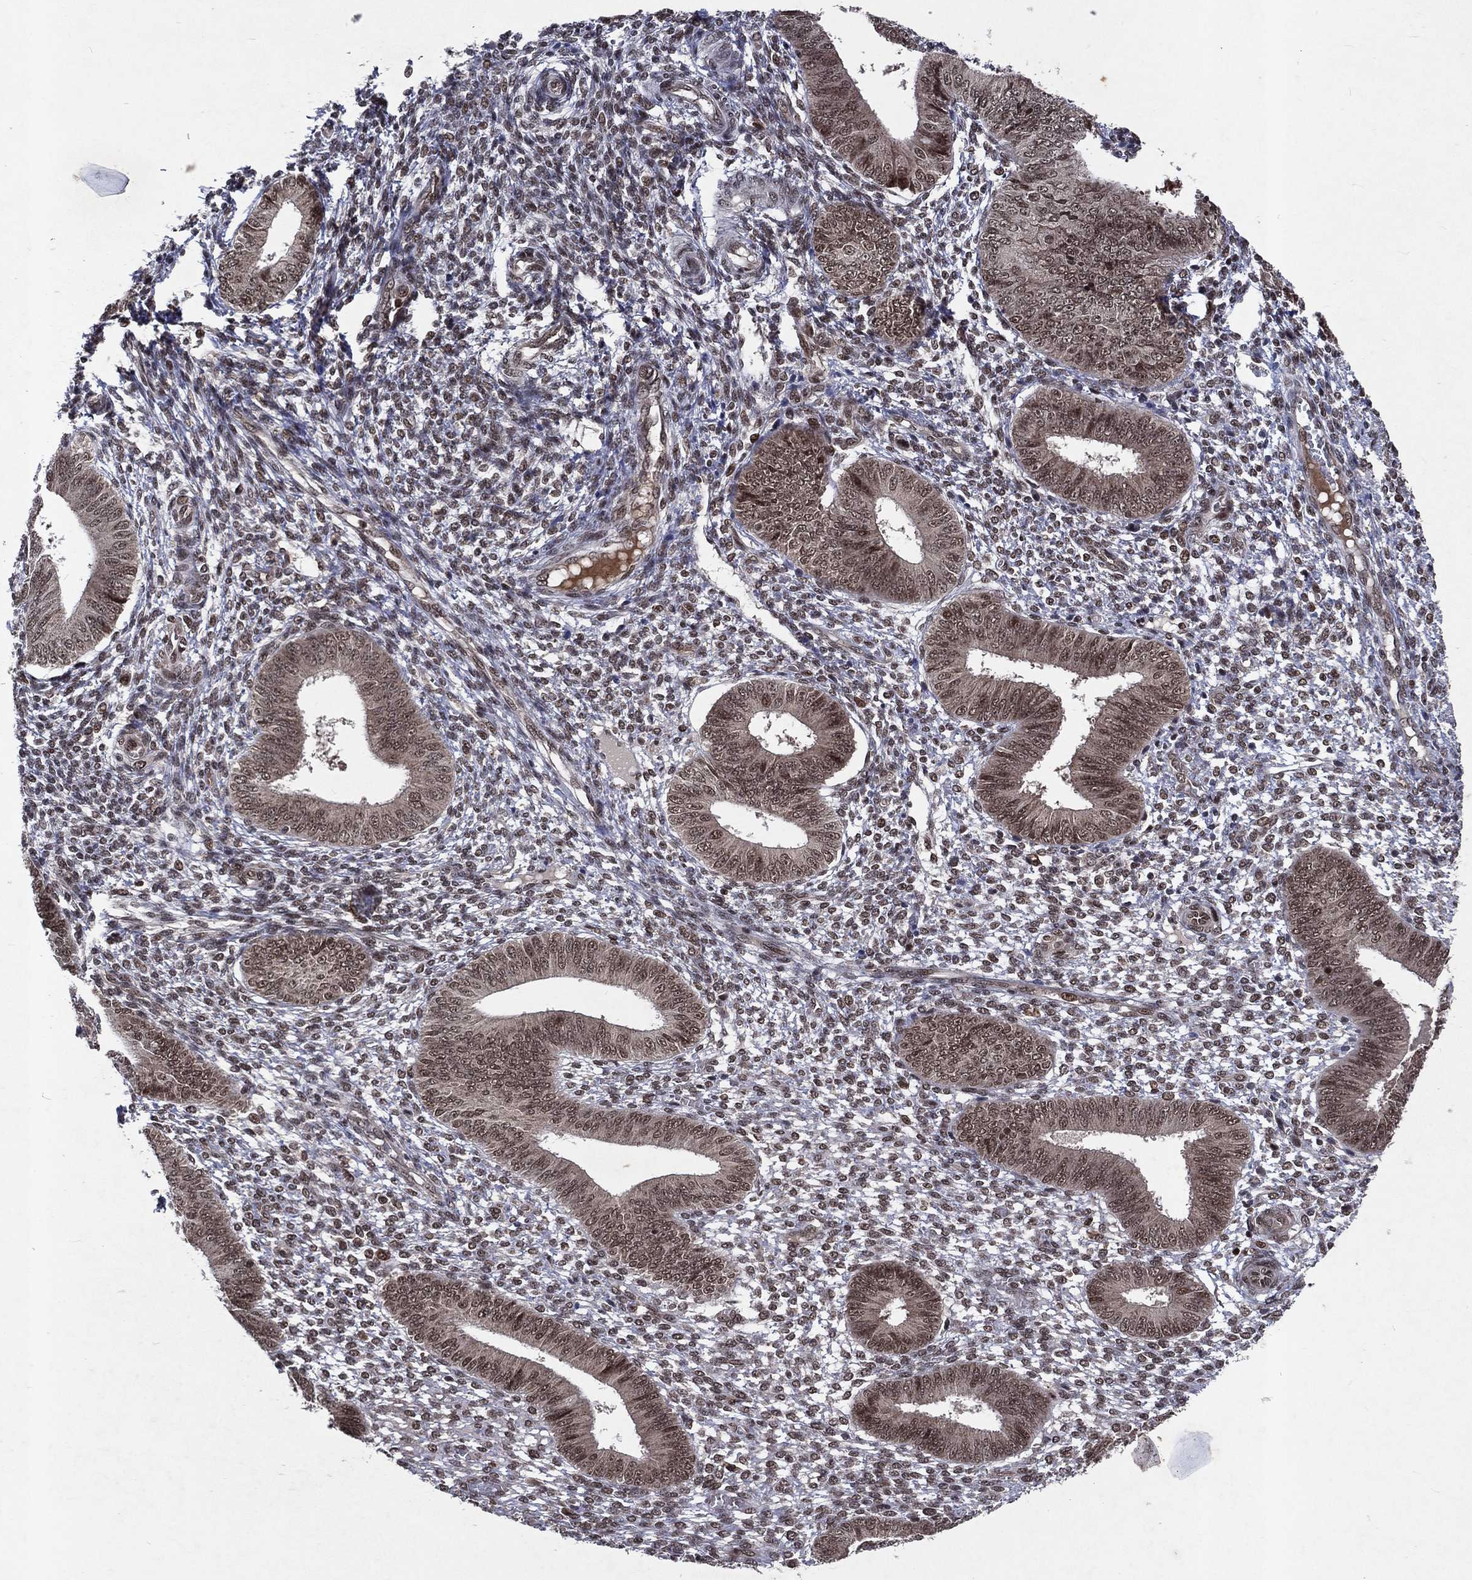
{"staining": {"intensity": "strong", "quantity": "25%-75%", "location": "nuclear"}, "tissue": "endometrium", "cell_type": "Cells in endometrial stroma", "image_type": "normal", "snomed": [{"axis": "morphology", "description": "Normal tissue, NOS"}, {"axis": "topography", "description": "Endometrium"}], "caption": "Immunohistochemical staining of normal human endometrium exhibits 25%-75% levels of strong nuclear protein expression in approximately 25%-75% of cells in endometrial stroma. The staining is performed using DAB brown chromogen to label protein expression. The nuclei are counter-stained blue using hematoxylin.", "gene": "DMAP1", "patient": {"sex": "female", "age": 42}}